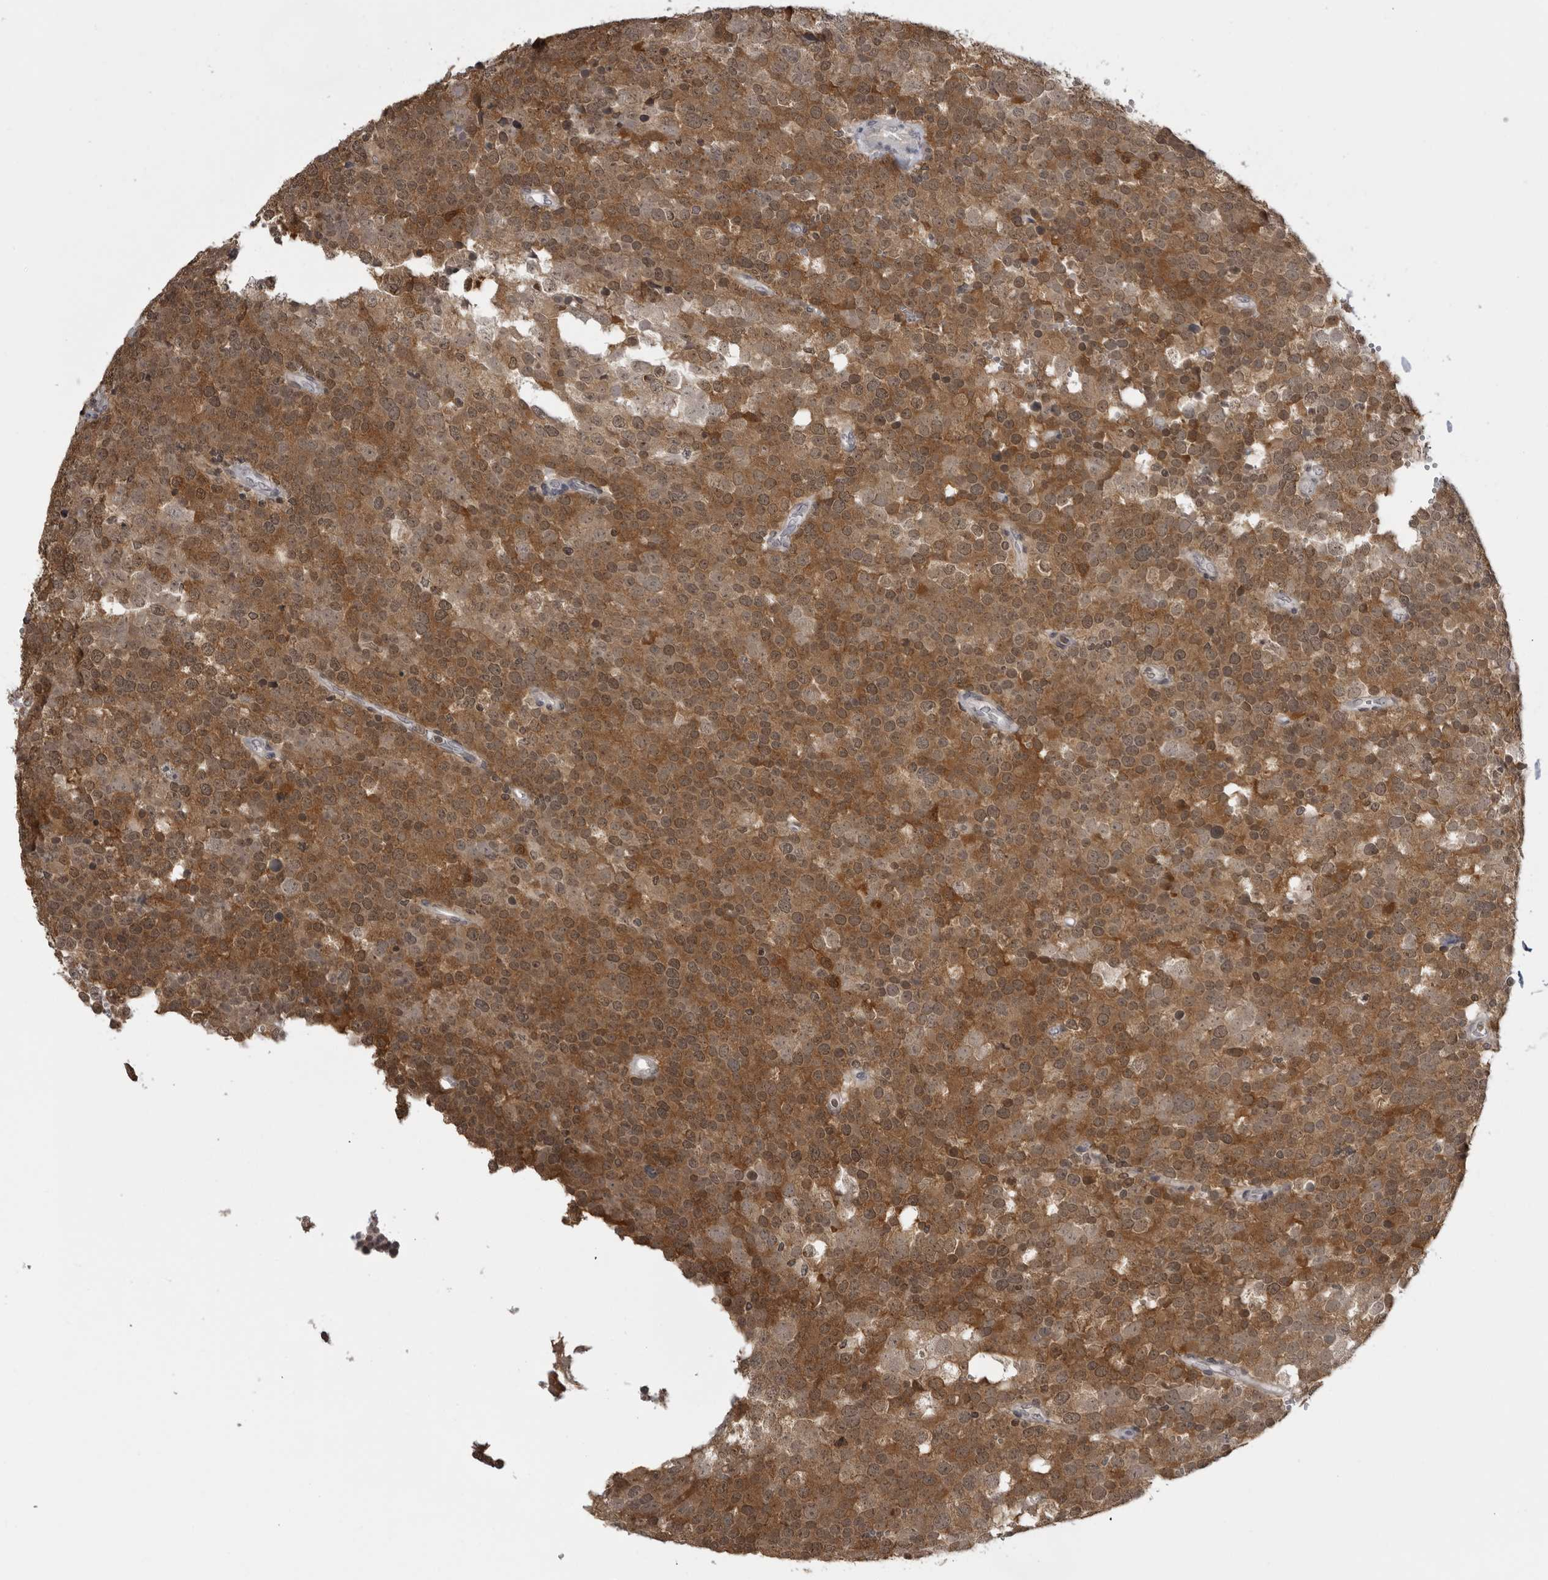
{"staining": {"intensity": "moderate", "quantity": ">75%", "location": "cytoplasmic/membranous"}, "tissue": "testis cancer", "cell_type": "Tumor cells", "image_type": "cancer", "snomed": [{"axis": "morphology", "description": "Seminoma, NOS"}, {"axis": "topography", "description": "Testis"}], "caption": "Protein staining exhibits moderate cytoplasmic/membranous expression in approximately >75% of tumor cells in testis seminoma.", "gene": "PDCL3", "patient": {"sex": "male", "age": 71}}